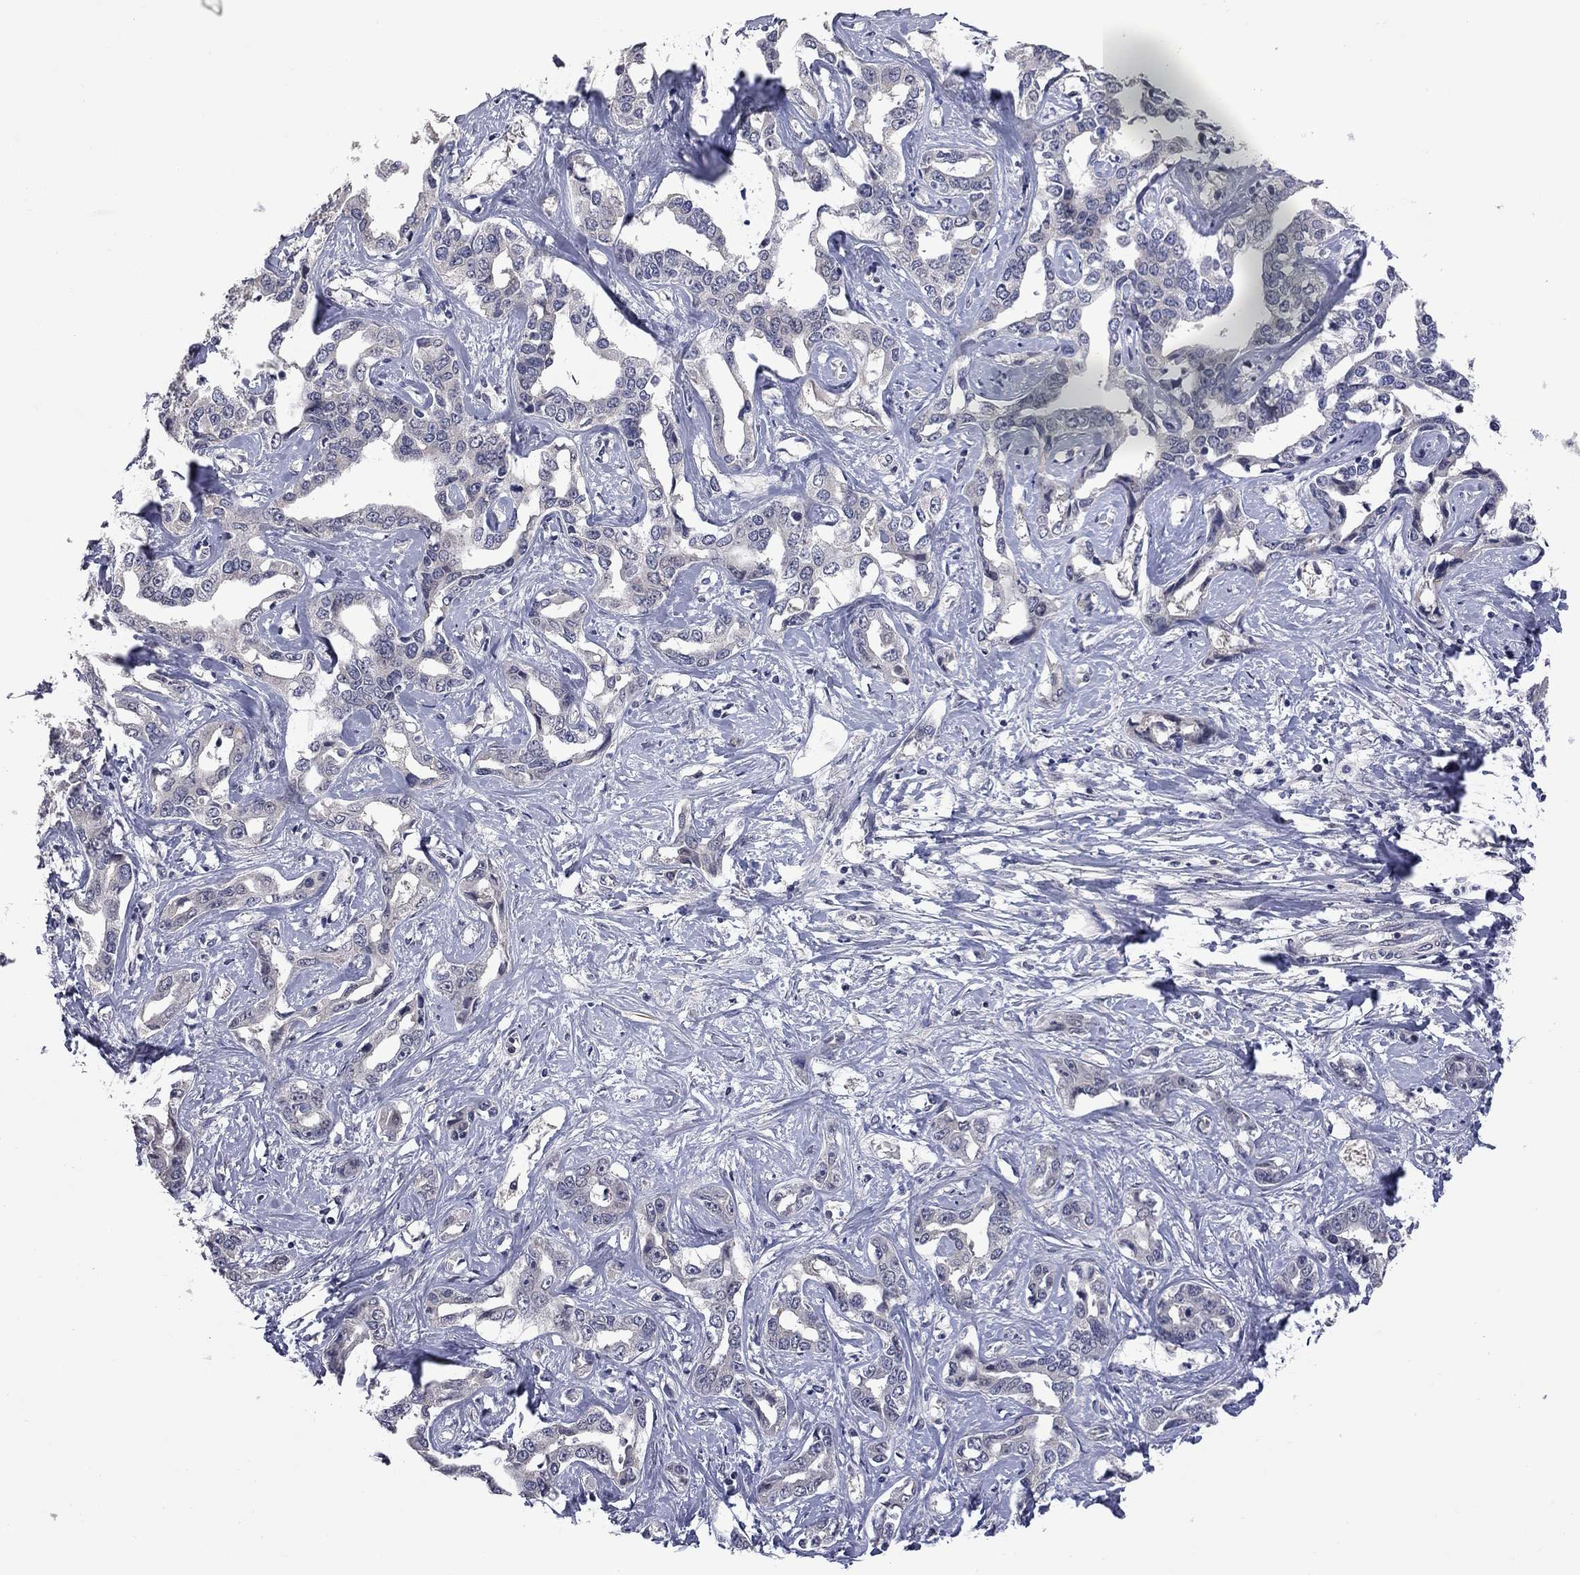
{"staining": {"intensity": "negative", "quantity": "none", "location": "none"}, "tissue": "liver cancer", "cell_type": "Tumor cells", "image_type": "cancer", "snomed": [{"axis": "morphology", "description": "Cholangiocarcinoma"}, {"axis": "topography", "description": "Liver"}], "caption": "A histopathology image of human liver cancer is negative for staining in tumor cells.", "gene": "FABP12", "patient": {"sex": "male", "age": 59}}